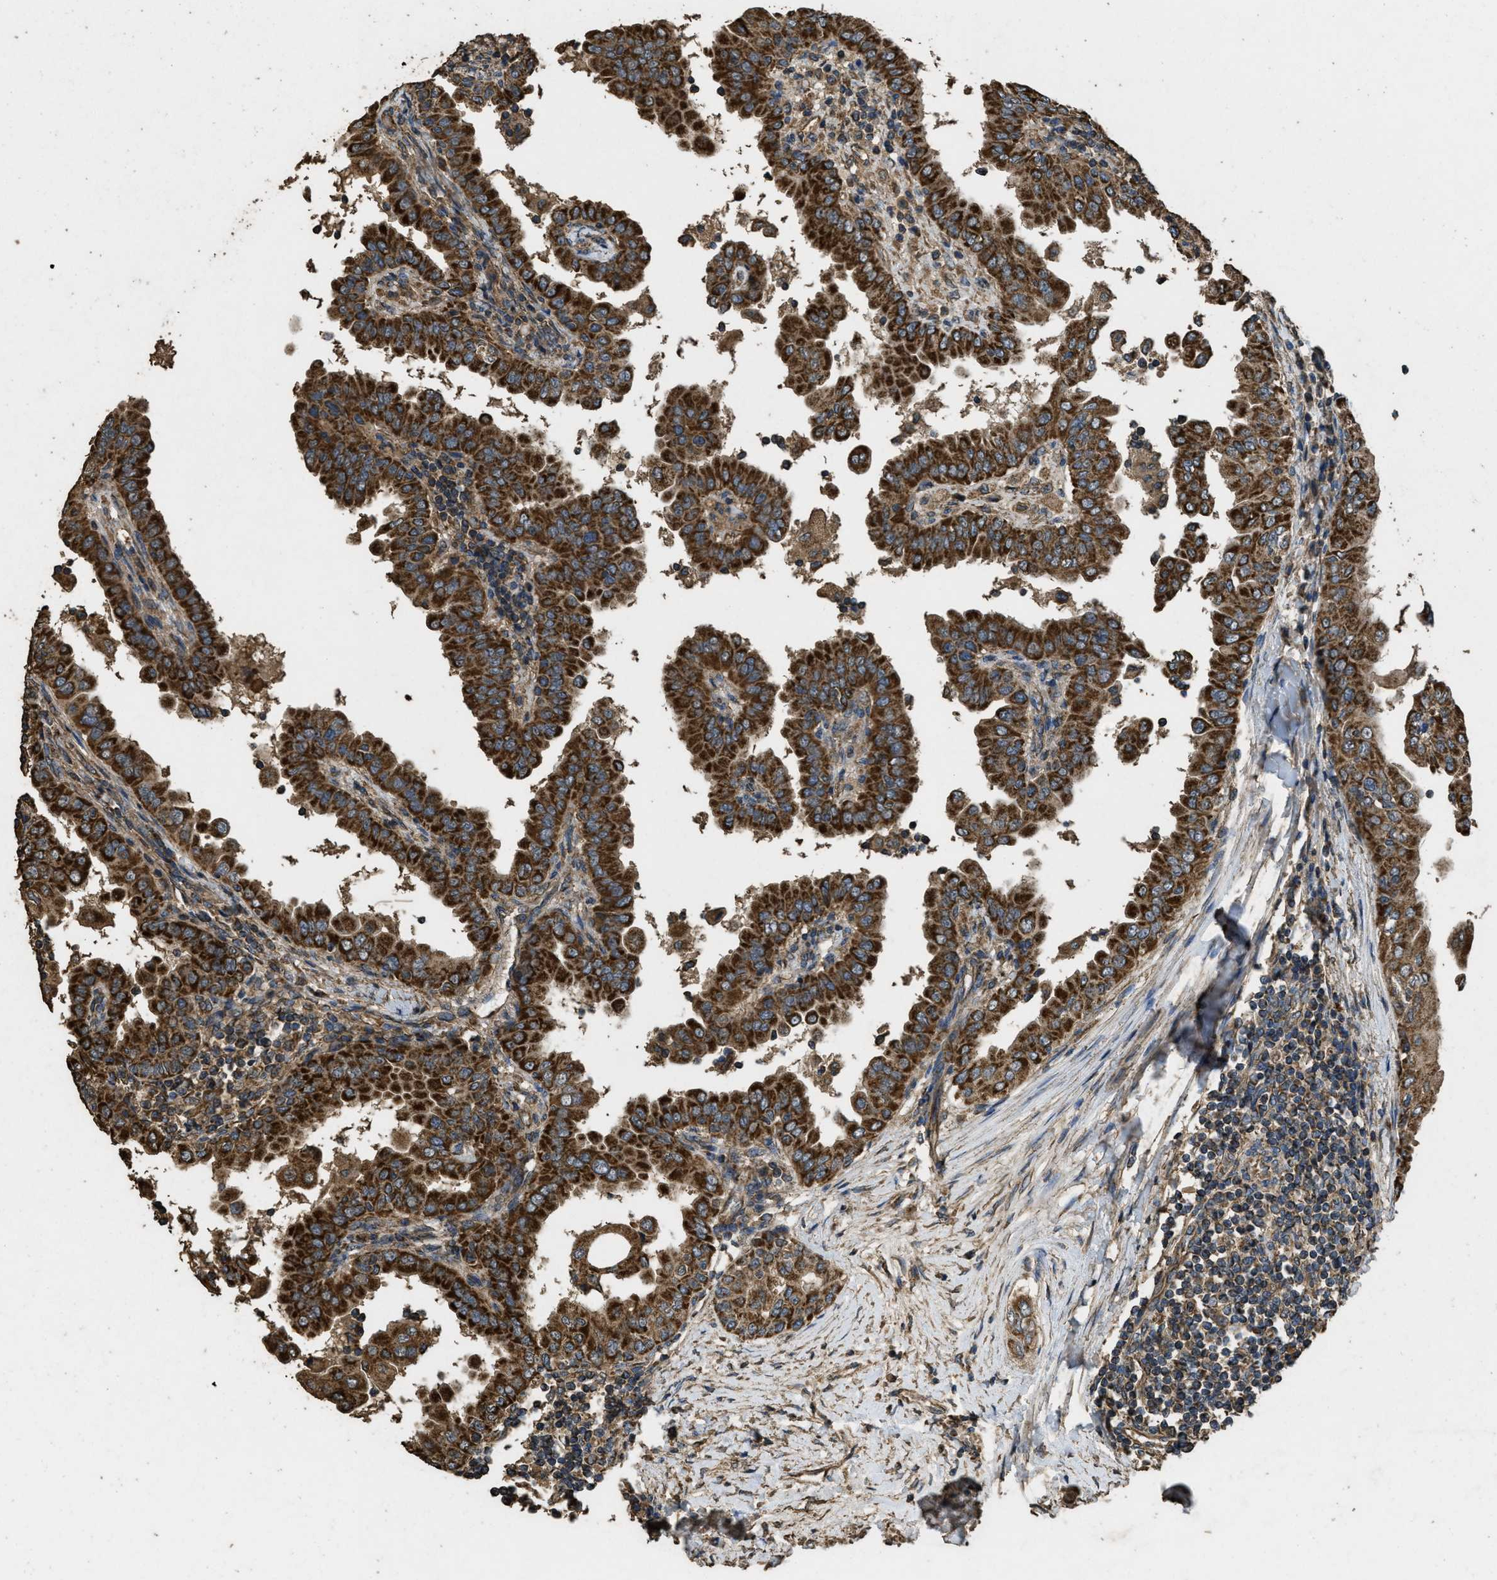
{"staining": {"intensity": "strong", "quantity": ">75%", "location": "cytoplasmic/membranous"}, "tissue": "thyroid cancer", "cell_type": "Tumor cells", "image_type": "cancer", "snomed": [{"axis": "morphology", "description": "Papillary adenocarcinoma, NOS"}, {"axis": "topography", "description": "Thyroid gland"}], "caption": "Strong cytoplasmic/membranous protein positivity is identified in approximately >75% of tumor cells in thyroid cancer (papillary adenocarcinoma).", "gene": "CYRIA", "patient": {"sex": "male", "age": 33}}